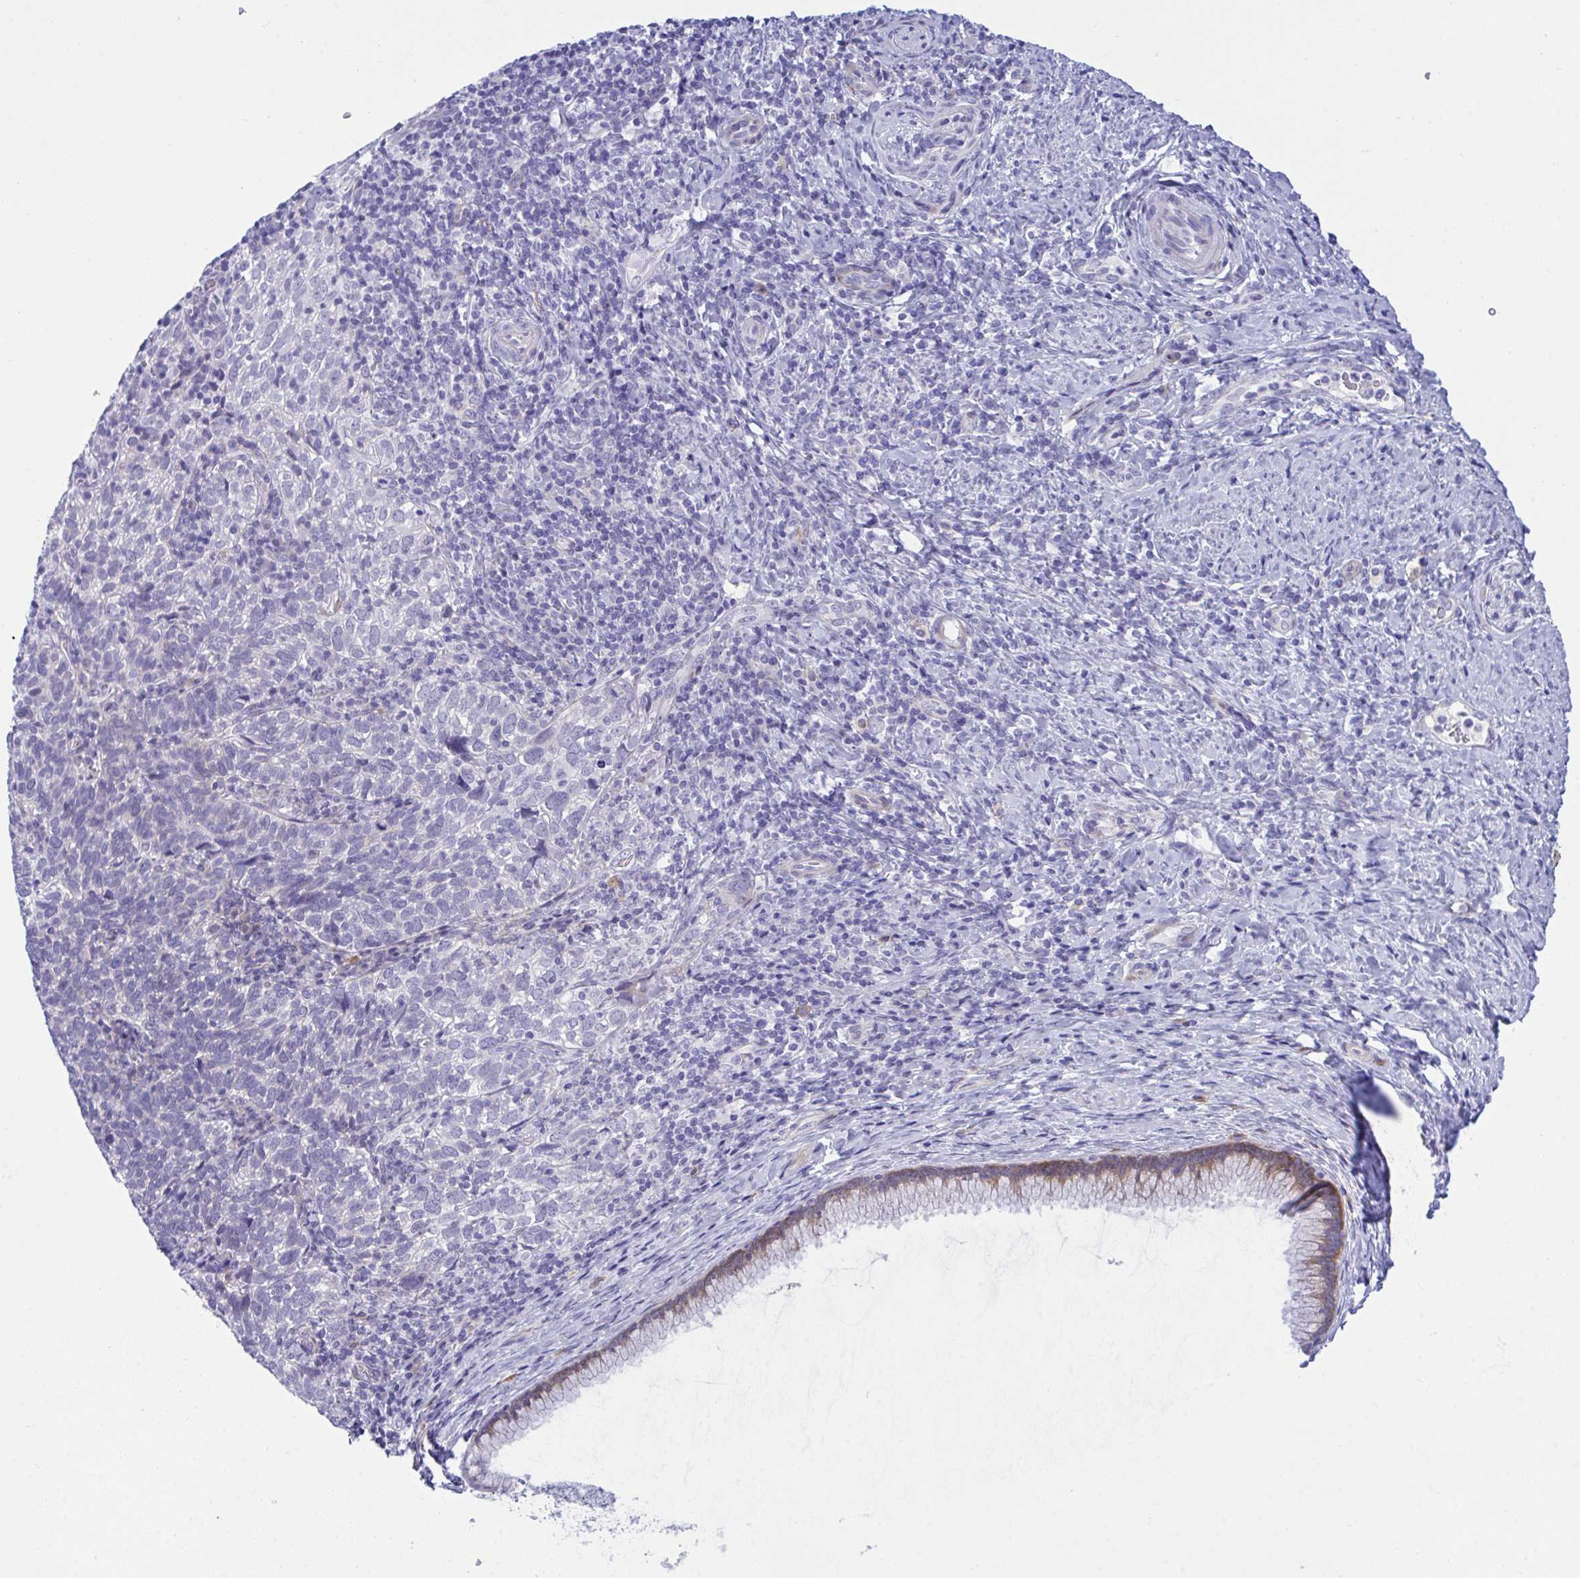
{"staining": {"intensity": "negative", "quantity": "none", "location": "none"}, "tissue": "cervical cancer", "cell_type": "Tumor cells", "image_type": "cancer", "snomed": [{"axis": "morphology", "description": "Normal tissue, NOS"}, {"axis": "morphology", "description": "Squamous cell carcinoma, NOS"}, {"axis": "topography", "description": "Vagina"}, {"axis": "topography", "description": "Cervix"}], "caption": "Micrograph shows no protein staining in tumor cells of cervical cancer (squamous cell carcinoma) tissue.", "gene": "MED9", "patient": {"sex": "female", "age": 45}}